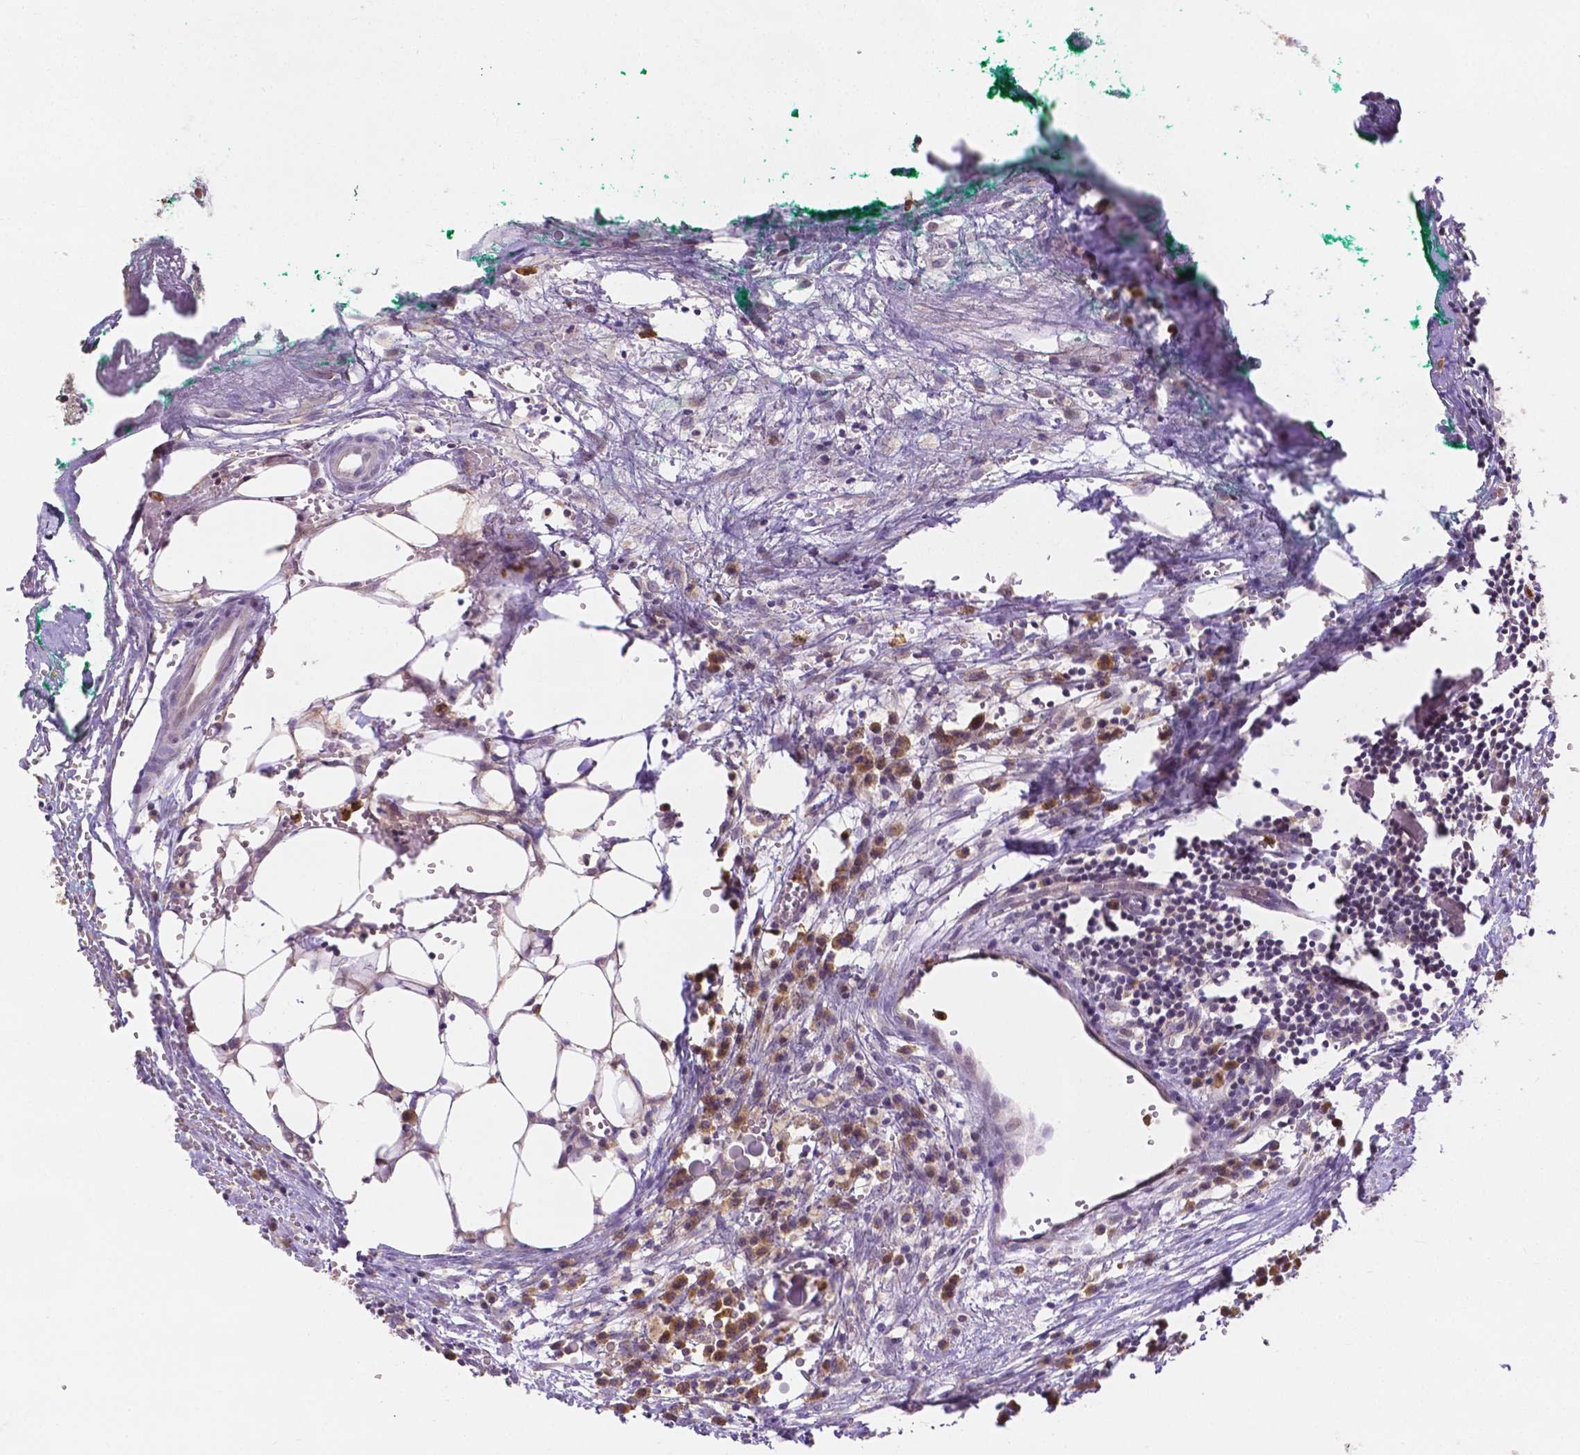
{"staining": {"intensity": "weak", "quantity": ">75%", "location": "cytoplasmic/membranous"}, "tissue": "colorectal cancer", "cell_type": "Tumor cells", "image_type": "cancer", "snomed": [{"axis": "morphology", "description": "Adenocarcinoma, NOS"}, {"axis": "topography", "description": "Colon"}], "caption": "IHC staining of colorectal cancer, which exhibits low levels of weak cytoplasmic/membranous positivity in about >75% of tumor cells indicating weak cytoplasmic/membranous protein expression. The staining was performed using DAB (brown) for protein detection and nuclei were counterstained in hematoxylin (blue).", "gene": "ZNRD2", "patient": {"sex": "female", "age": 82}}